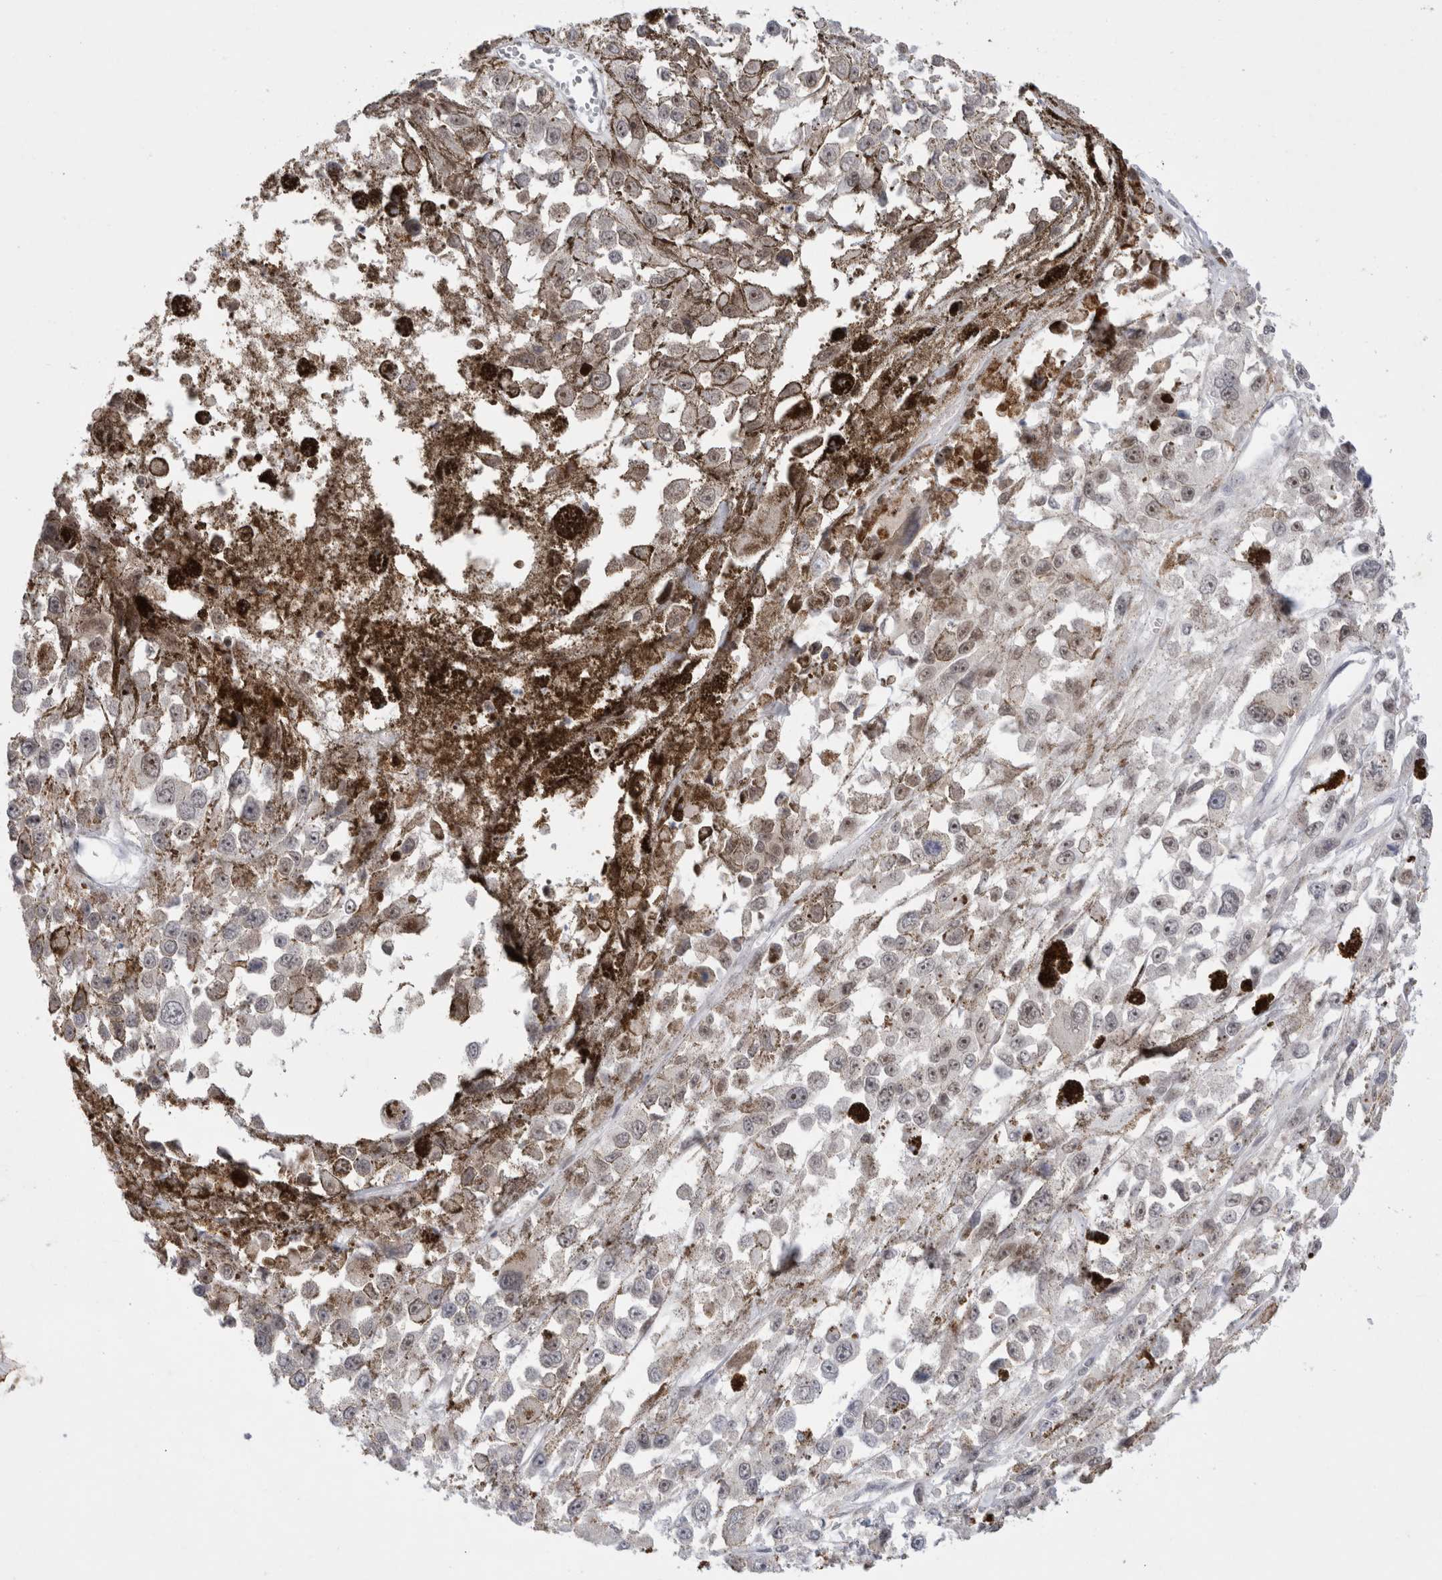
{"staining": {"intensity": "weak", "quantity": "25%-75%", "location": "nuclear"}, "tissue": "melanoma", "cell_type": "Tumor cells", "image_type": "cancer", "snomed": [{"axis": "morphology", "description": "Malignant melanoma, Metastatic site"}, {"axis": "topography", "description": "Lymph node"}], "caption": "The micrograph exhibits staining of malignant melanoma (metastatic site), revealing weak nuclear protein staining (brown color) within tumor cells.", "gene": "CERS5", "patient": {"sex": "male", "age": 59}}